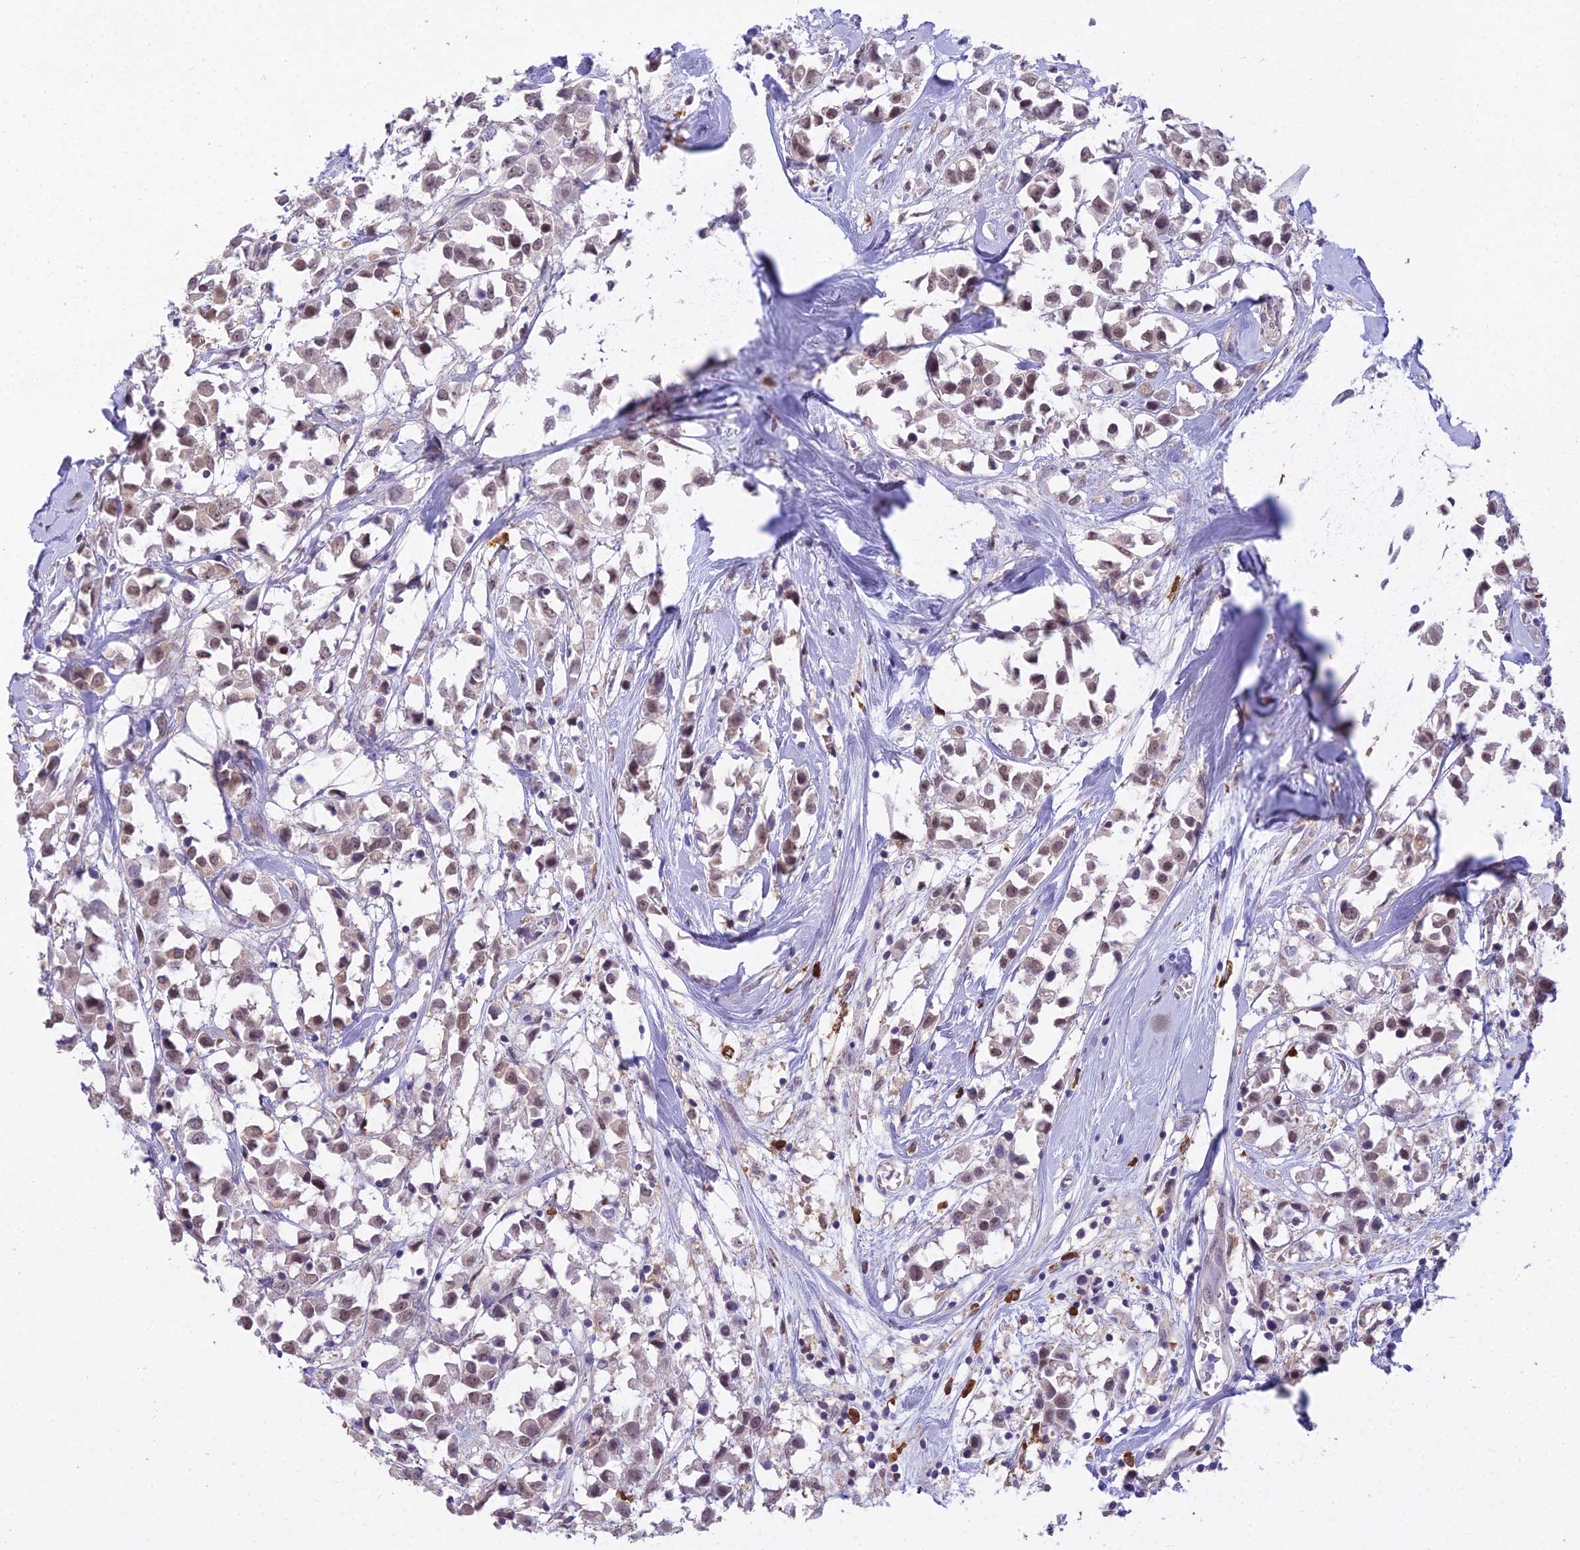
{"staining": {"intensity": "moderate", "quantity": ">75%", "location": "nuclear"}, "tissue": "breast cancer", "cell_type": "Tumor cells", "image_type": "cancer", "snomed": [{"axis": "morphology", "description": "Duct carcinoma"}, {"axis": "topography", "description": "Breast"}], "caption": "DAB immunohistochemical staining of human infiltrating ductal carcinoma (breast) reveals moderate nuclear protein staining in approximately >75% of tumor cells.", "gene": "BLNK", "patient": {"sex": "female", "age": 61}}